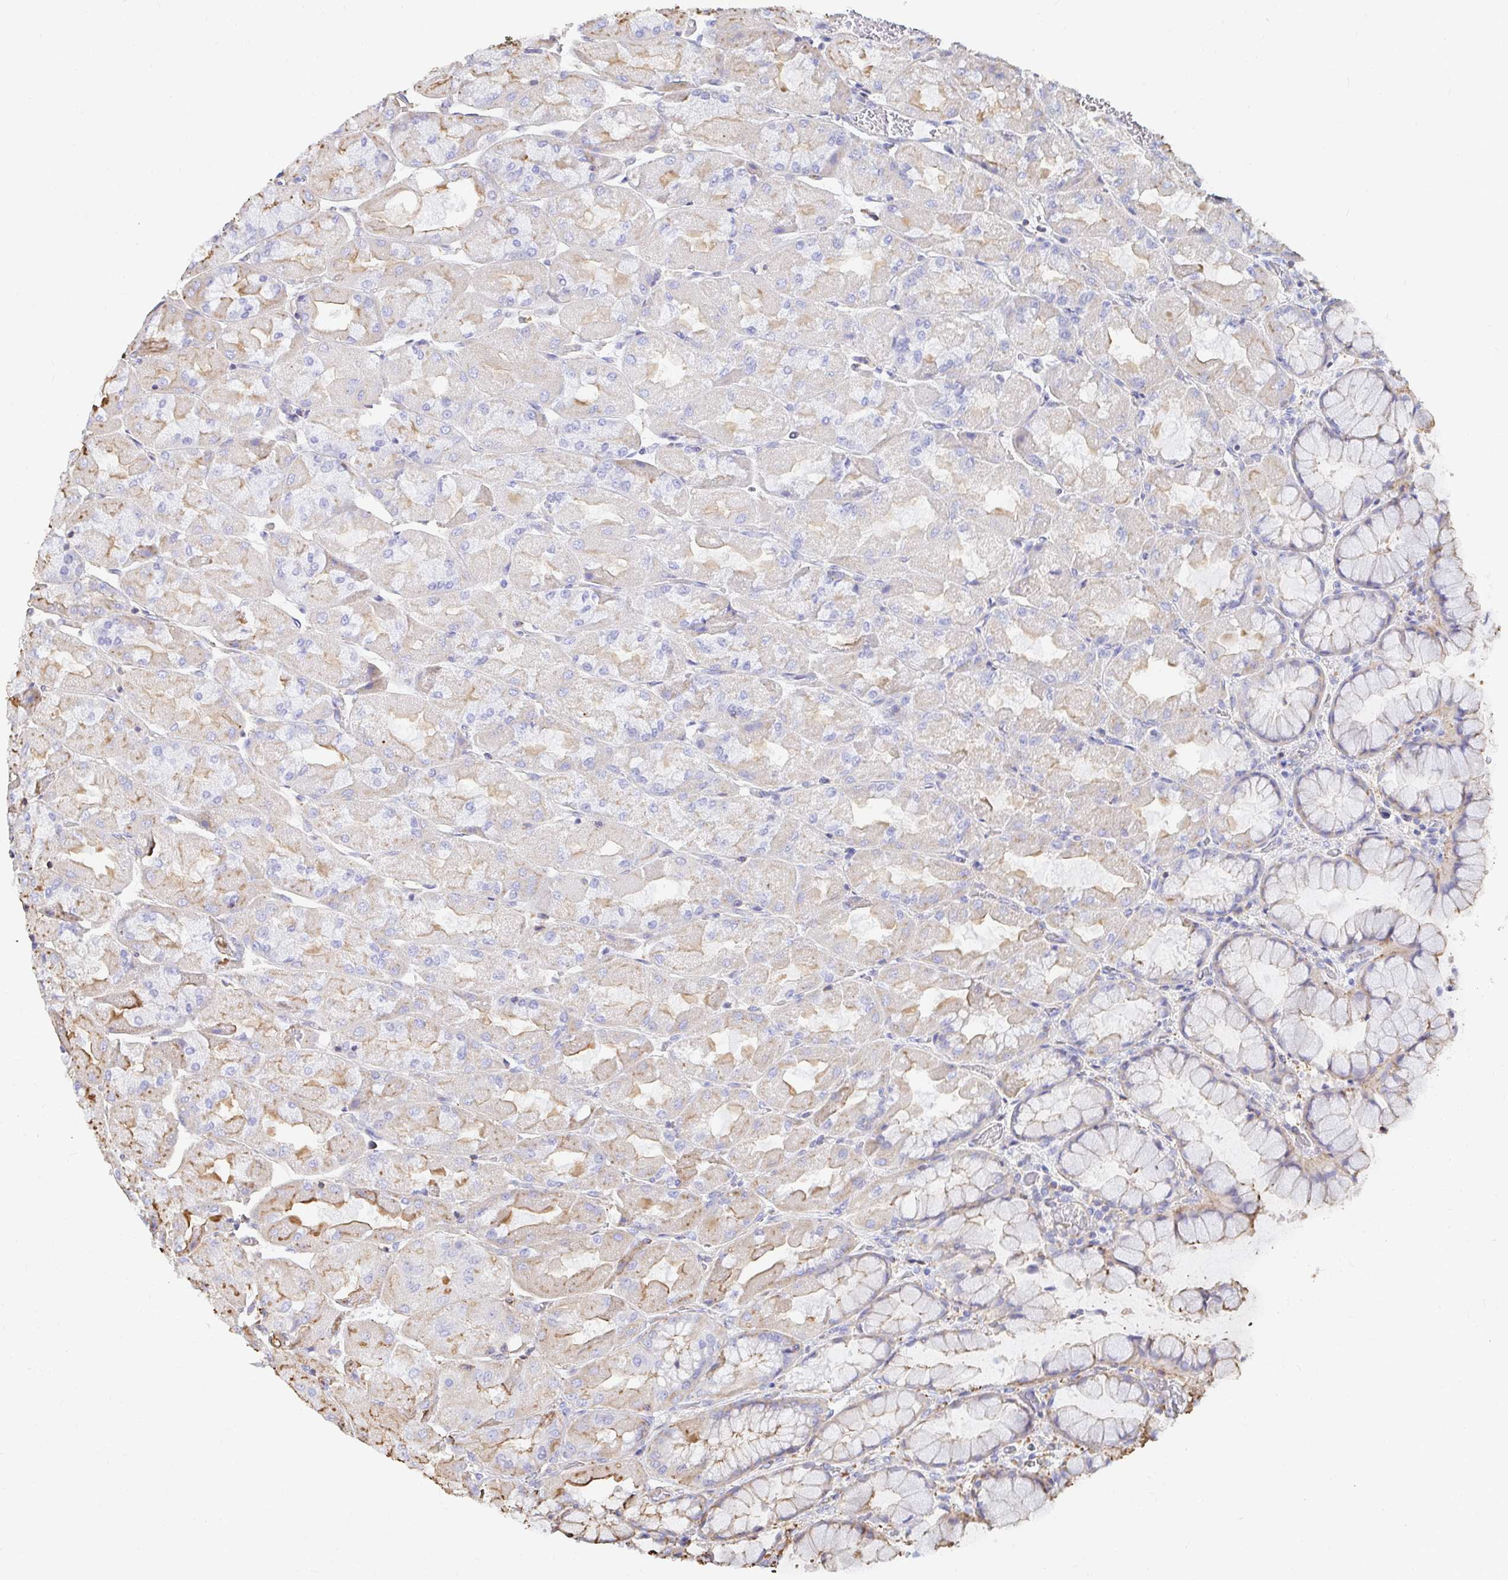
{"staining": {"intensity": "weak", "quantity": "25%-75%", "location": "cytoplasmic/membranous"}, "tissue": "stomach", "cell_type": "Glandular cells", "image_type": "normal", "snomed": [{"axis": "morphology", "description": "Normal tissue, NOS"}, {"axis": "topography", "description": "Stomach"}], "caption": "High-magnification brightfield microscopy of benign stomach stained with DAB (brown) and counterstained with hematoxylin (blue). glandular cells exhibit weak cytoplasmic/membranous positivity is appreciated in approximately25%-75% of cells. (DAB IHC, brown staining for protein, blue staining for nuclei).", "gene": "PTPN14", "patient": {"sex": "female", "age": 61}}